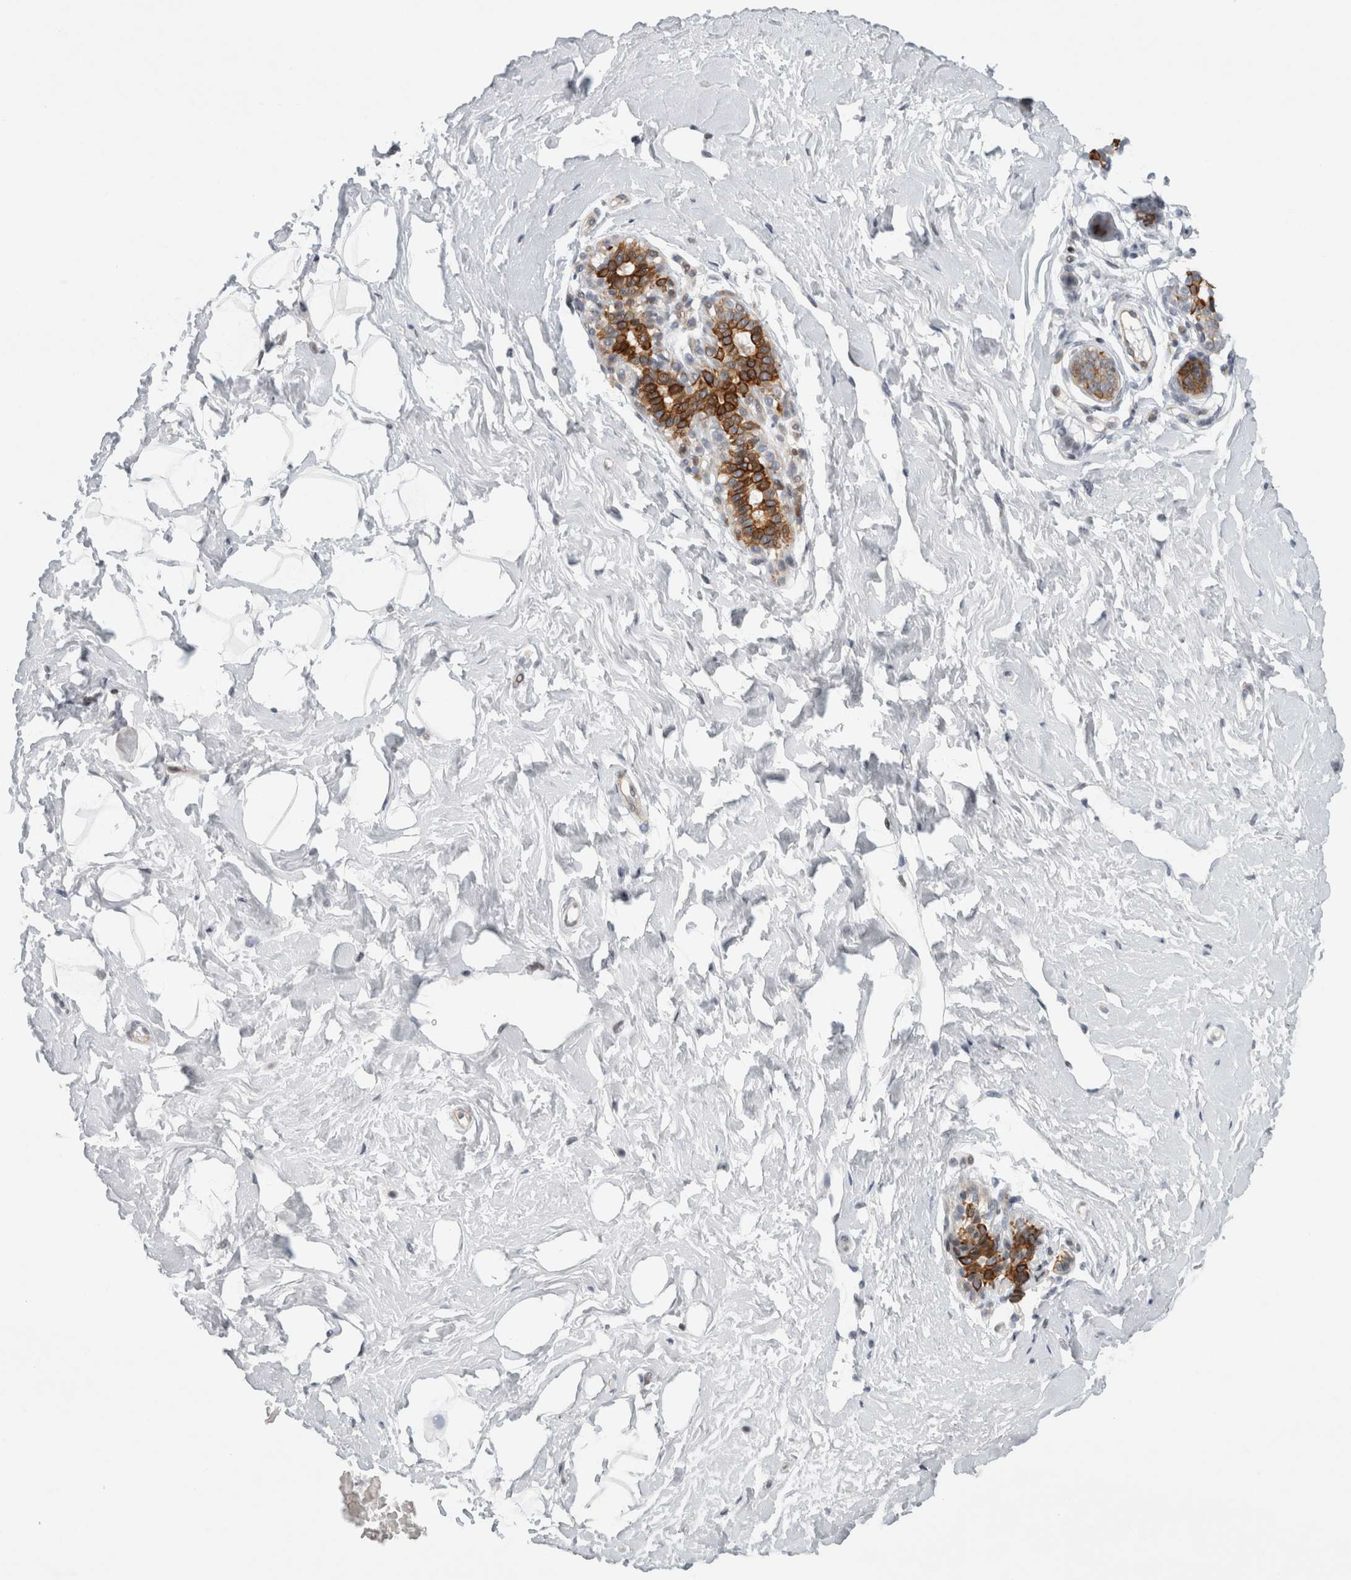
{"staining": {"intensity": "negative", "quantity": "none", "location": "none"}, "tissue": "breast", "cell_type": "Adipocytes", "image_type": "normal", "snomed": [{"axis": "morphology", "description": "Normal tissue, NOS"}, {"axis": "topography", "description": "Breast"}], "caption": "Micrograph shows no protein staining in adipocytes of normal breast.", "gene": "UTP25", "patient": {"sex": "female", "age": 23}}